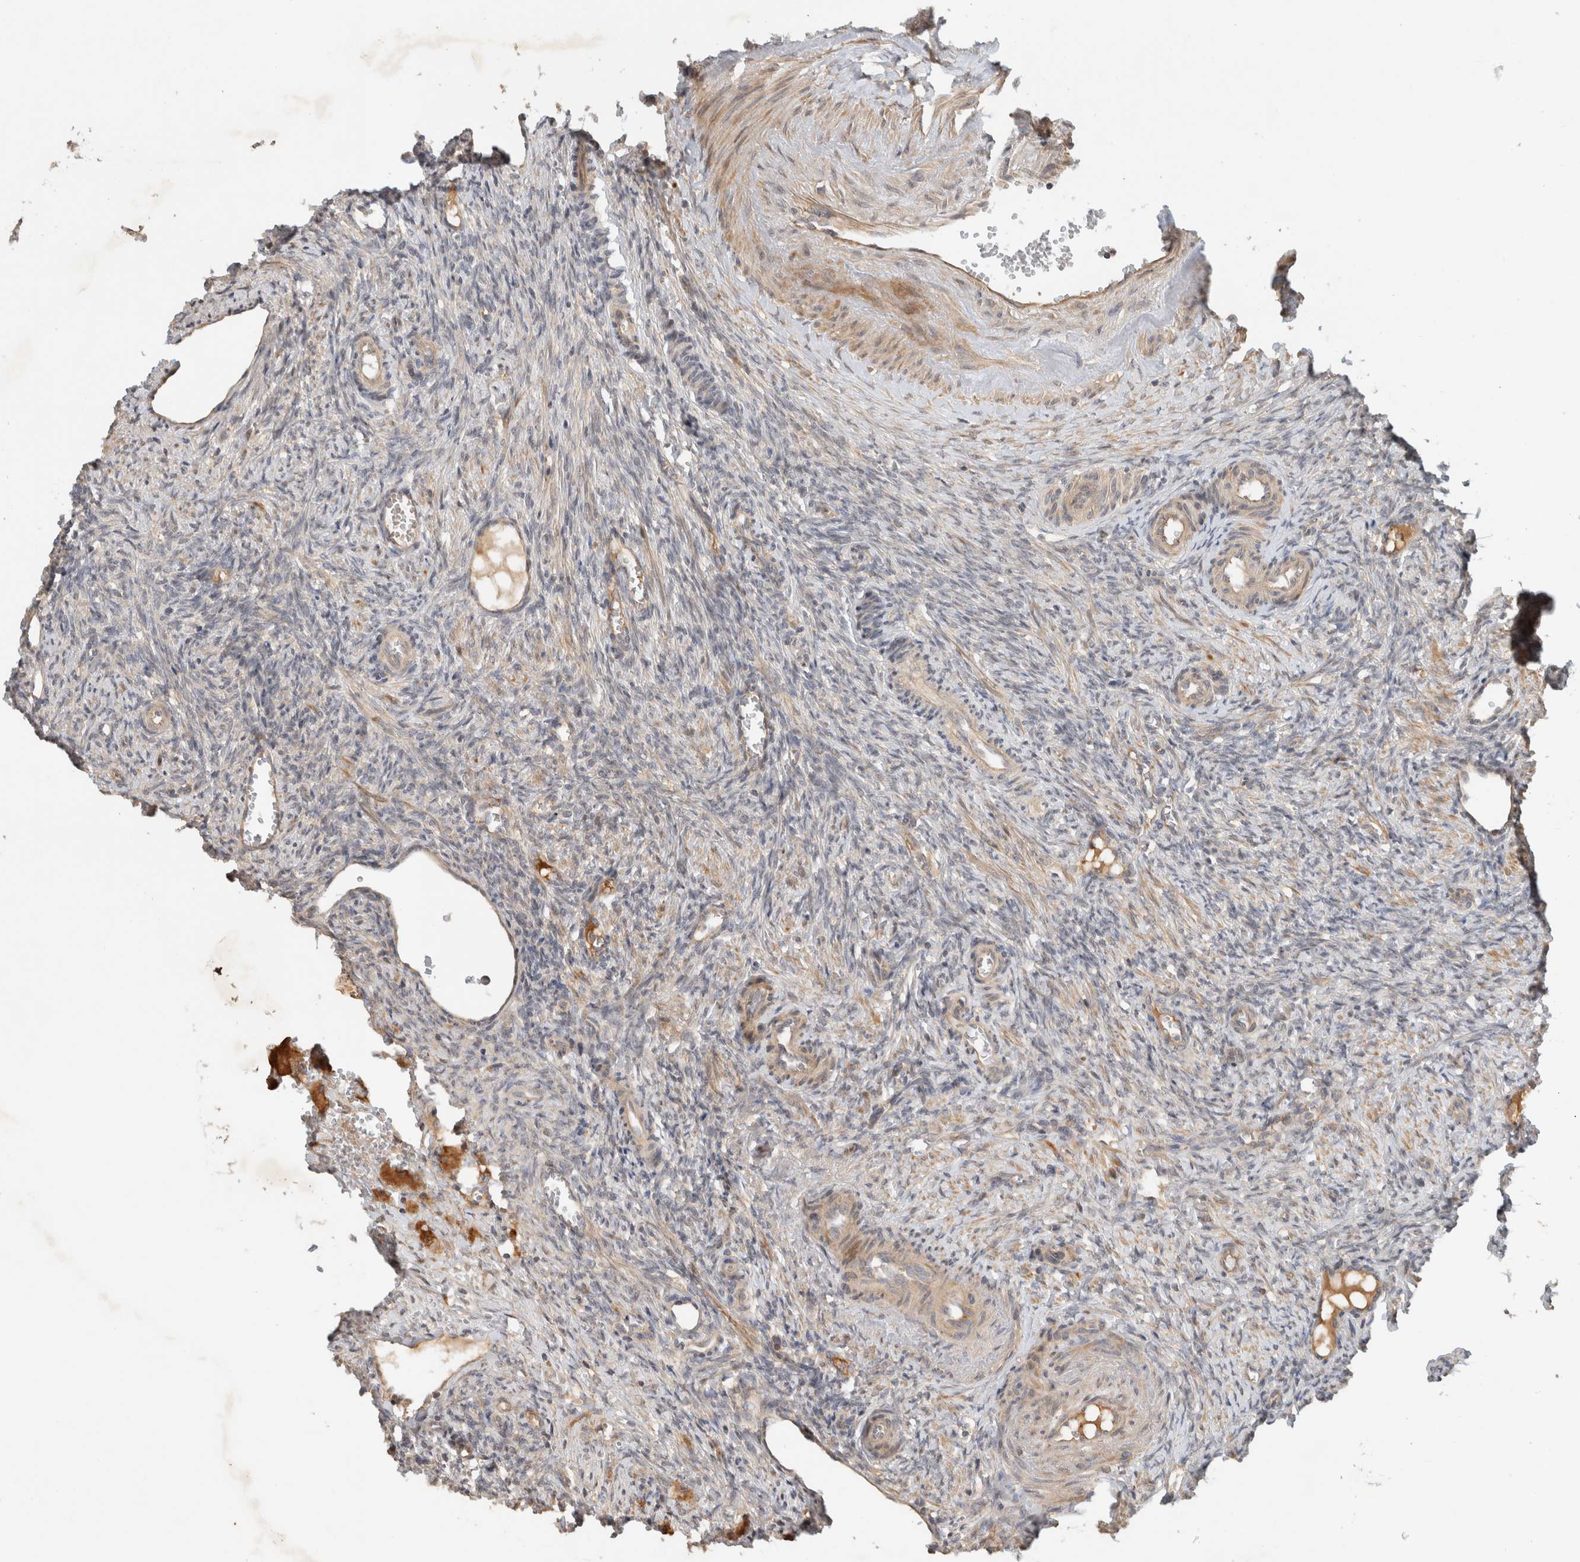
{"staining": {"intensity": "moderate", "quantity": ">75%", "location": "cytoplasmic/membranous"}, "tissue": "ovary", "cell_type": "Follicle cells", "image_type": "normal", "snomed": [{"axis": "morphology", "description": "Normal tissue, NOS"}, {"axis": "topography", "description": "Ovary"}], "caption": "Human ovary stained with a brown dye displays moderate cytoplasmic/membranous positive positivity in approximately >75% of follicle cells.", "gene": "ARMC9", "patient": {"sex": "female", "age": 41}}